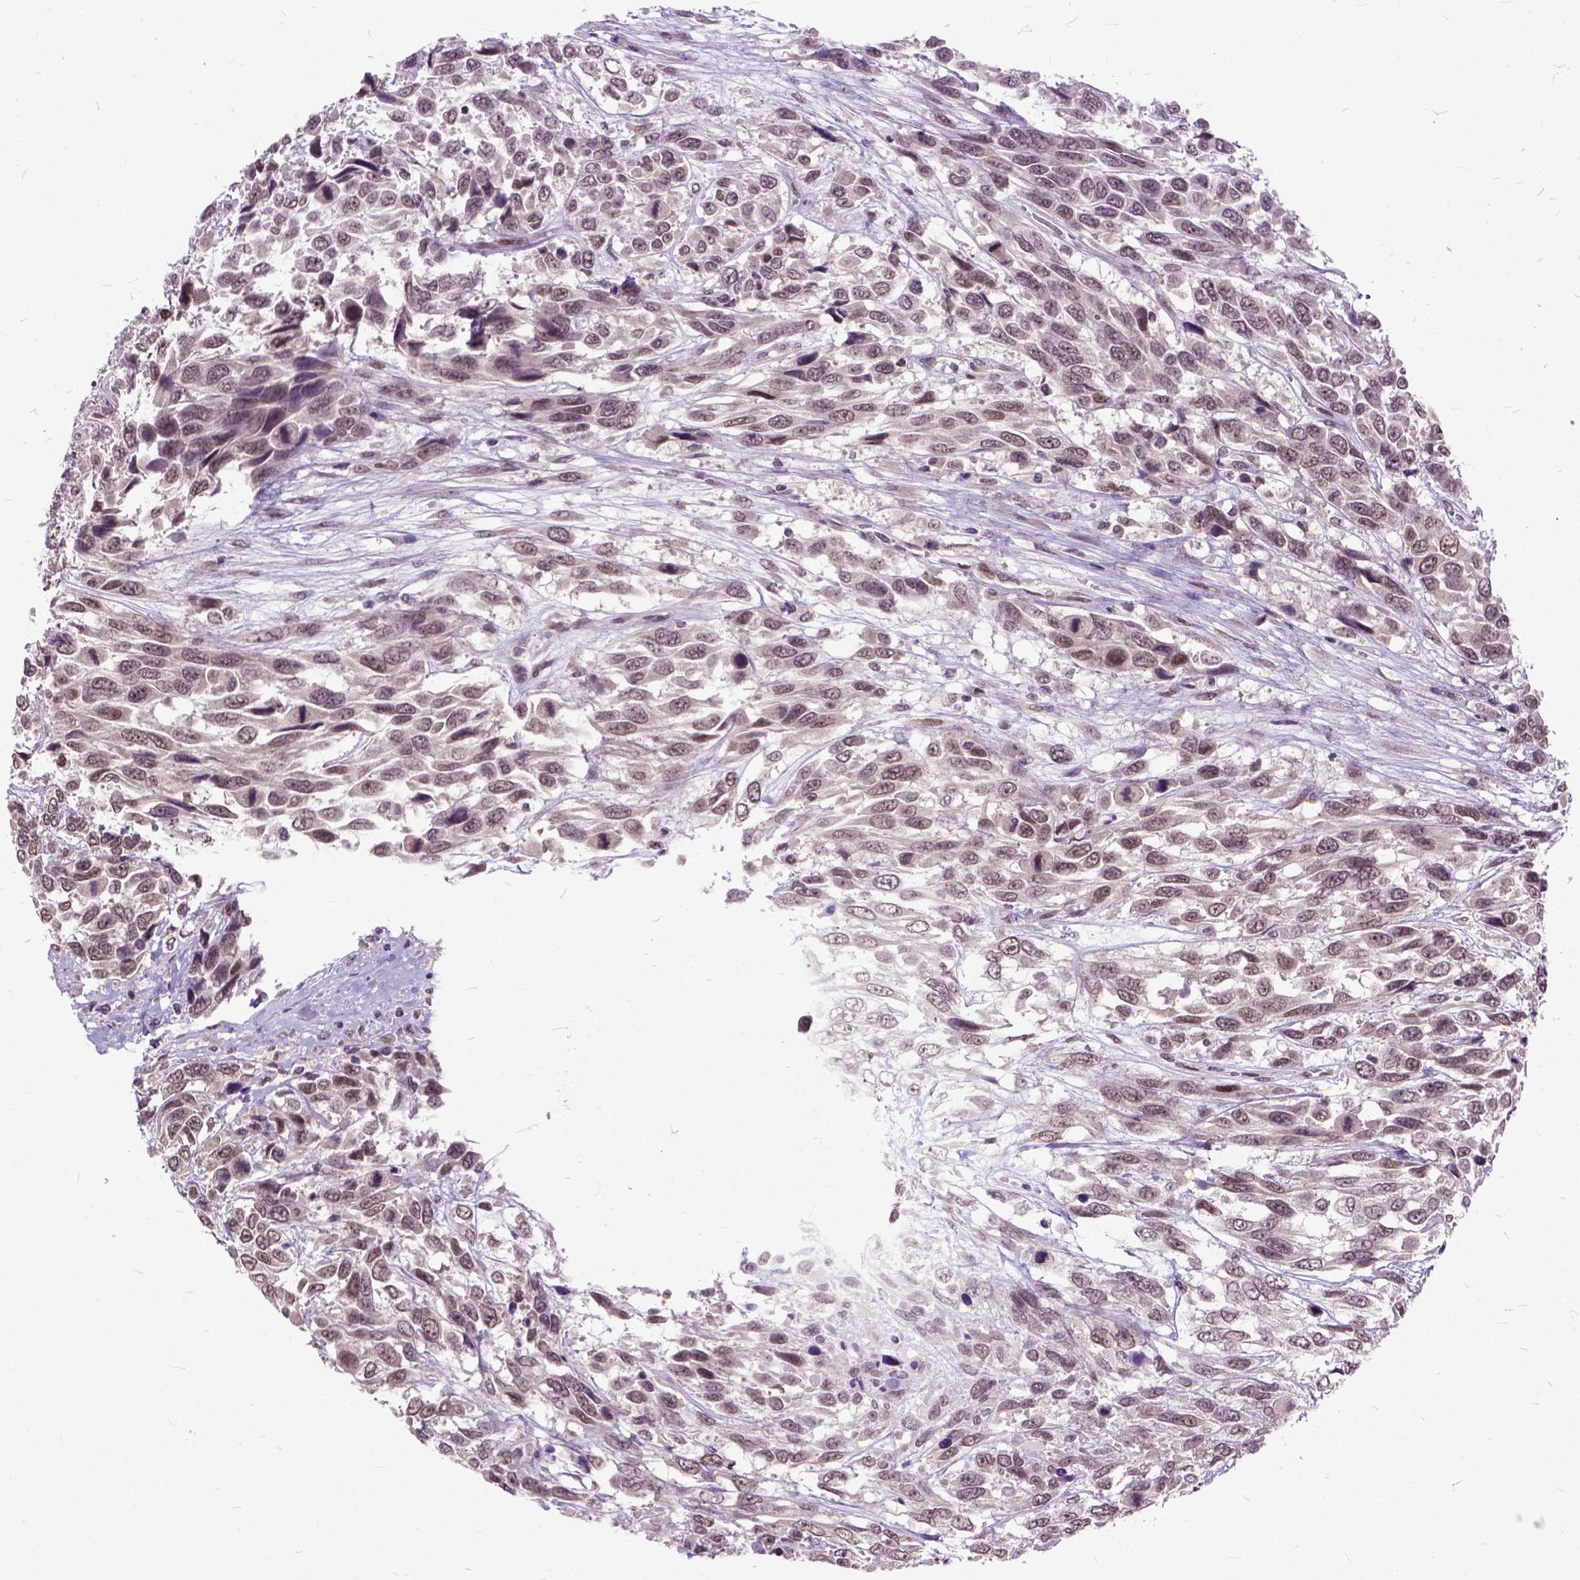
{"staining": {"intensity": "weak", "quantity": ">75%", "location": "nuclear"}, "tissue": "urothelial cancer", "cell_type": "Tumor cells", "image_type": "cancer", "snomed": [{"axis": "morphology", "description": "Urothelial carcinoma, High grade"}, {"axis": "topography", "description": "Urinary bladder"}], "caption": "Immunohistochemical staining of human urothelial cancer shows low levels of weak nuclear positivity in approximately >75% of tumor cells. Immunohistochemistry stains the protein of interest in brown and the nuclei are stained blue.", "gene": "ORC5", "patient": {"sex": "female", "age": 70}}